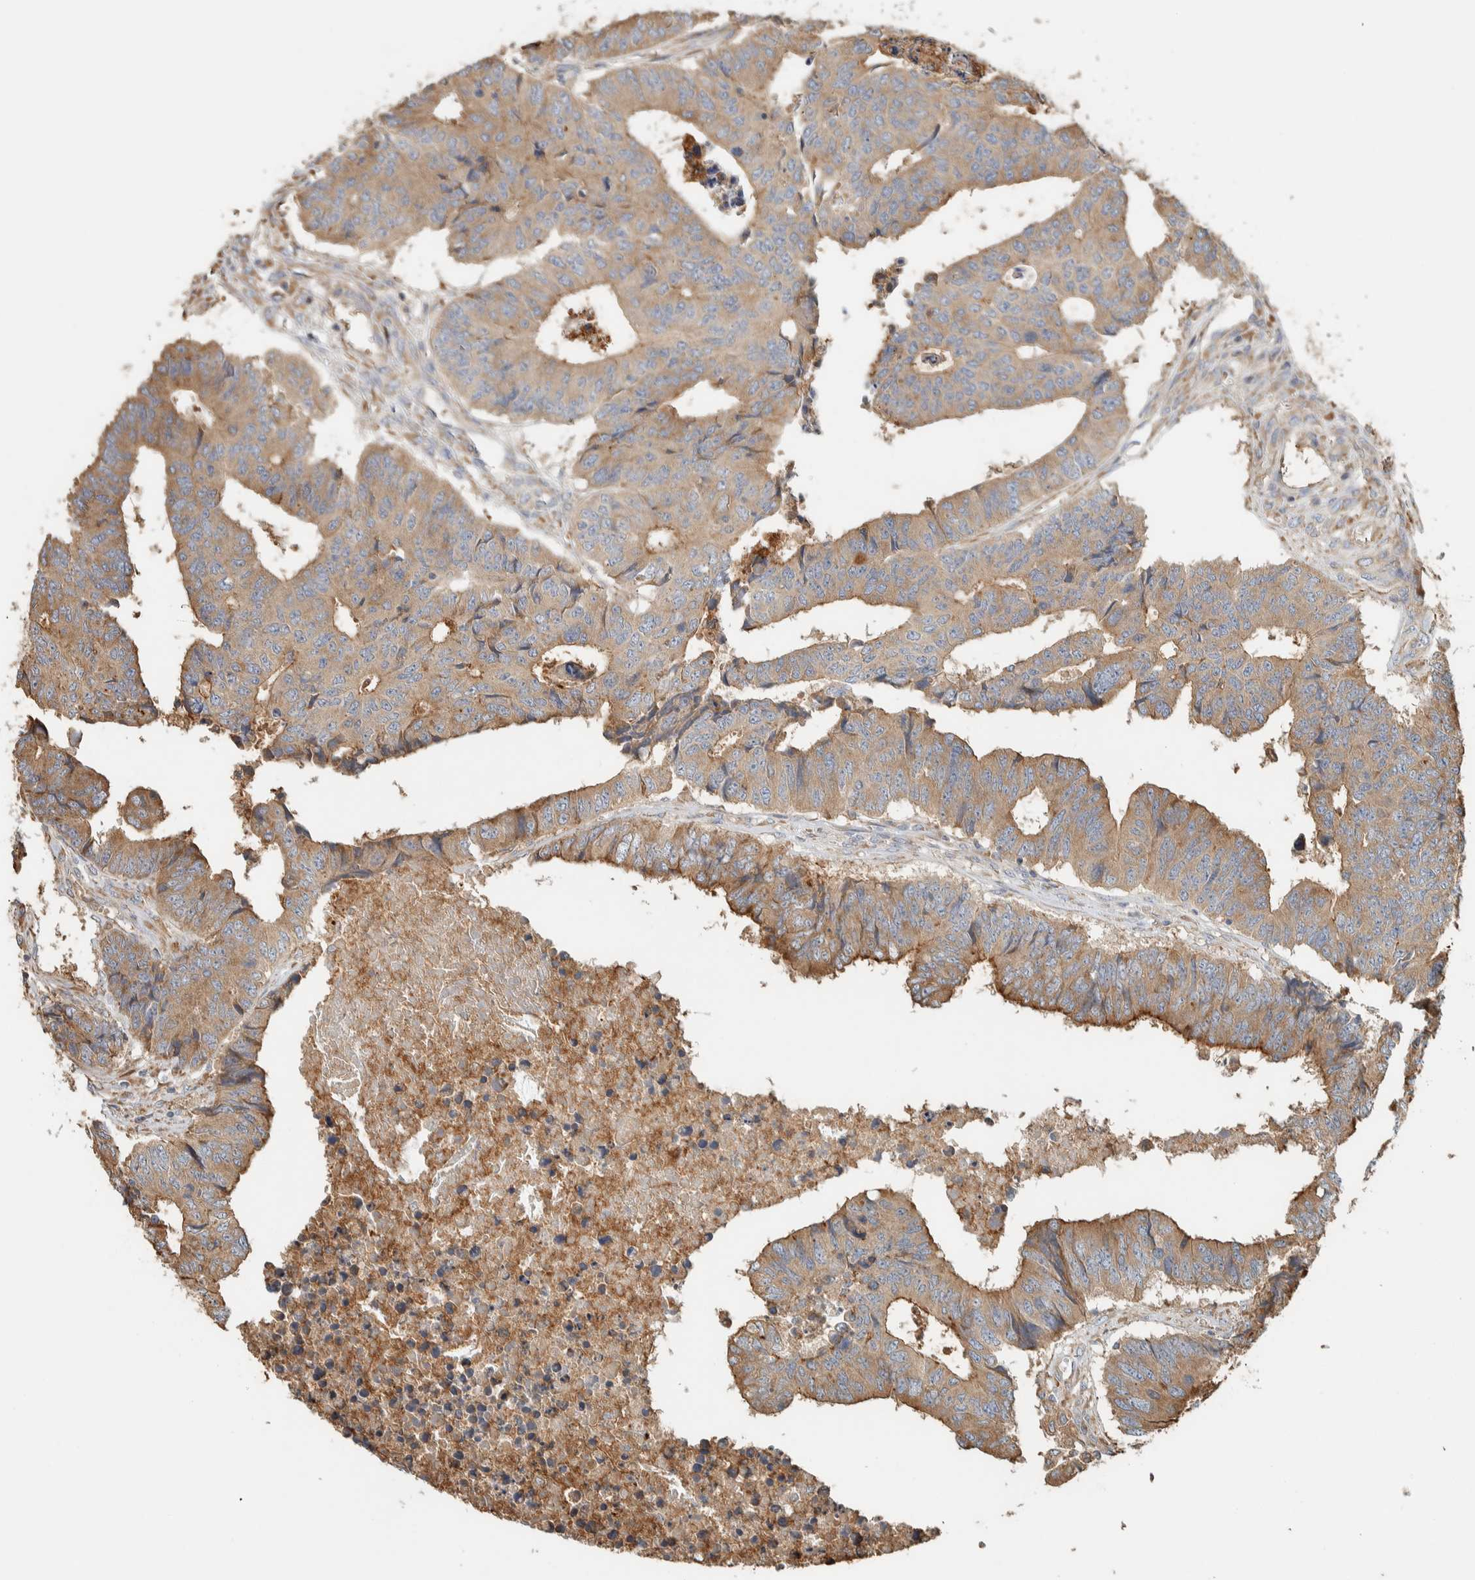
{"staining": {"intensity": "moderate", "quantity": ">75%", "location": "cytoplasmic/membranous"}, "tissue": "colorectal cancer", "cell_type": "Tumor cells", "image_type": "cancer", "snomed": [{"axis": "morphology", "description": "Adenocarcinoma, NOS"}, {"axis": "topography", "description": "Rectum"}], "caption": "Protein staining of colorectal cancer (adenocarcinoma) tissue demonstrates moderate cytoplasmic/membranous staining in about >75% of tumor cells. (DAB IHC with brightfield microscopy, high magnification).", "gene": "RAB11FIP1", "patient": {"sex": "male", "age": 84}}